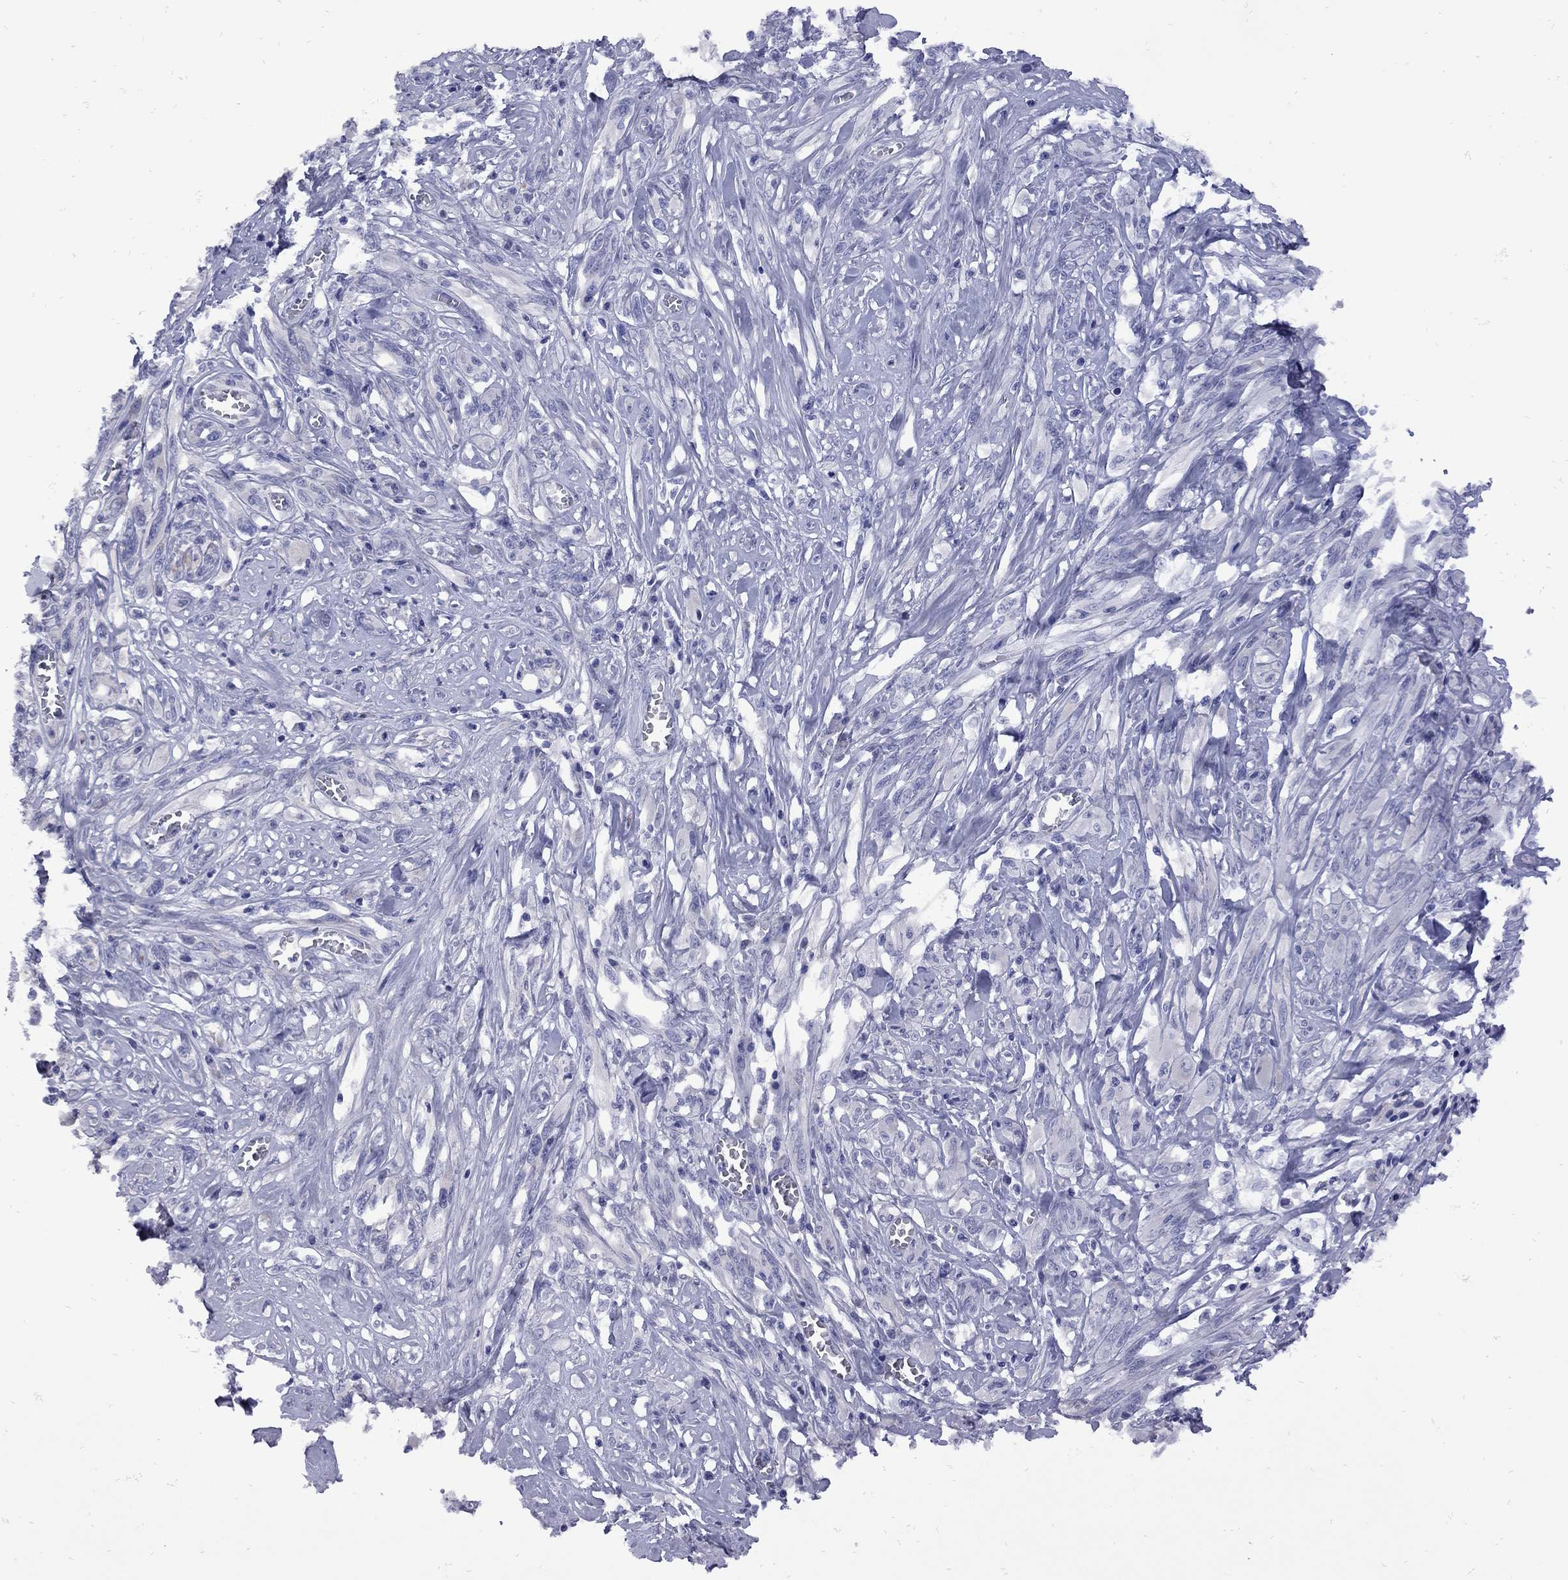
{"staining": {"intensity": "negative", "quantity": "none", "location": "none"}, "tissue": "melanoma", "cell_type": "Tumor cells", "image_type": "cancer", "snomed": [{"axis": "morphology", "description": "Malignant melanoma, NOS"}, {"axis": "topography", "description": "Skin"}], "caption": "Immunohistochemistry image of malignant melanoma stained for a protein (brown), which reveals no staining in tumor cells. (Brightfield microscopy of DAB immunohistochemistry at high magnification).", "gene": "EPPIN", "patient": {"sex": "female", "age": 91}}